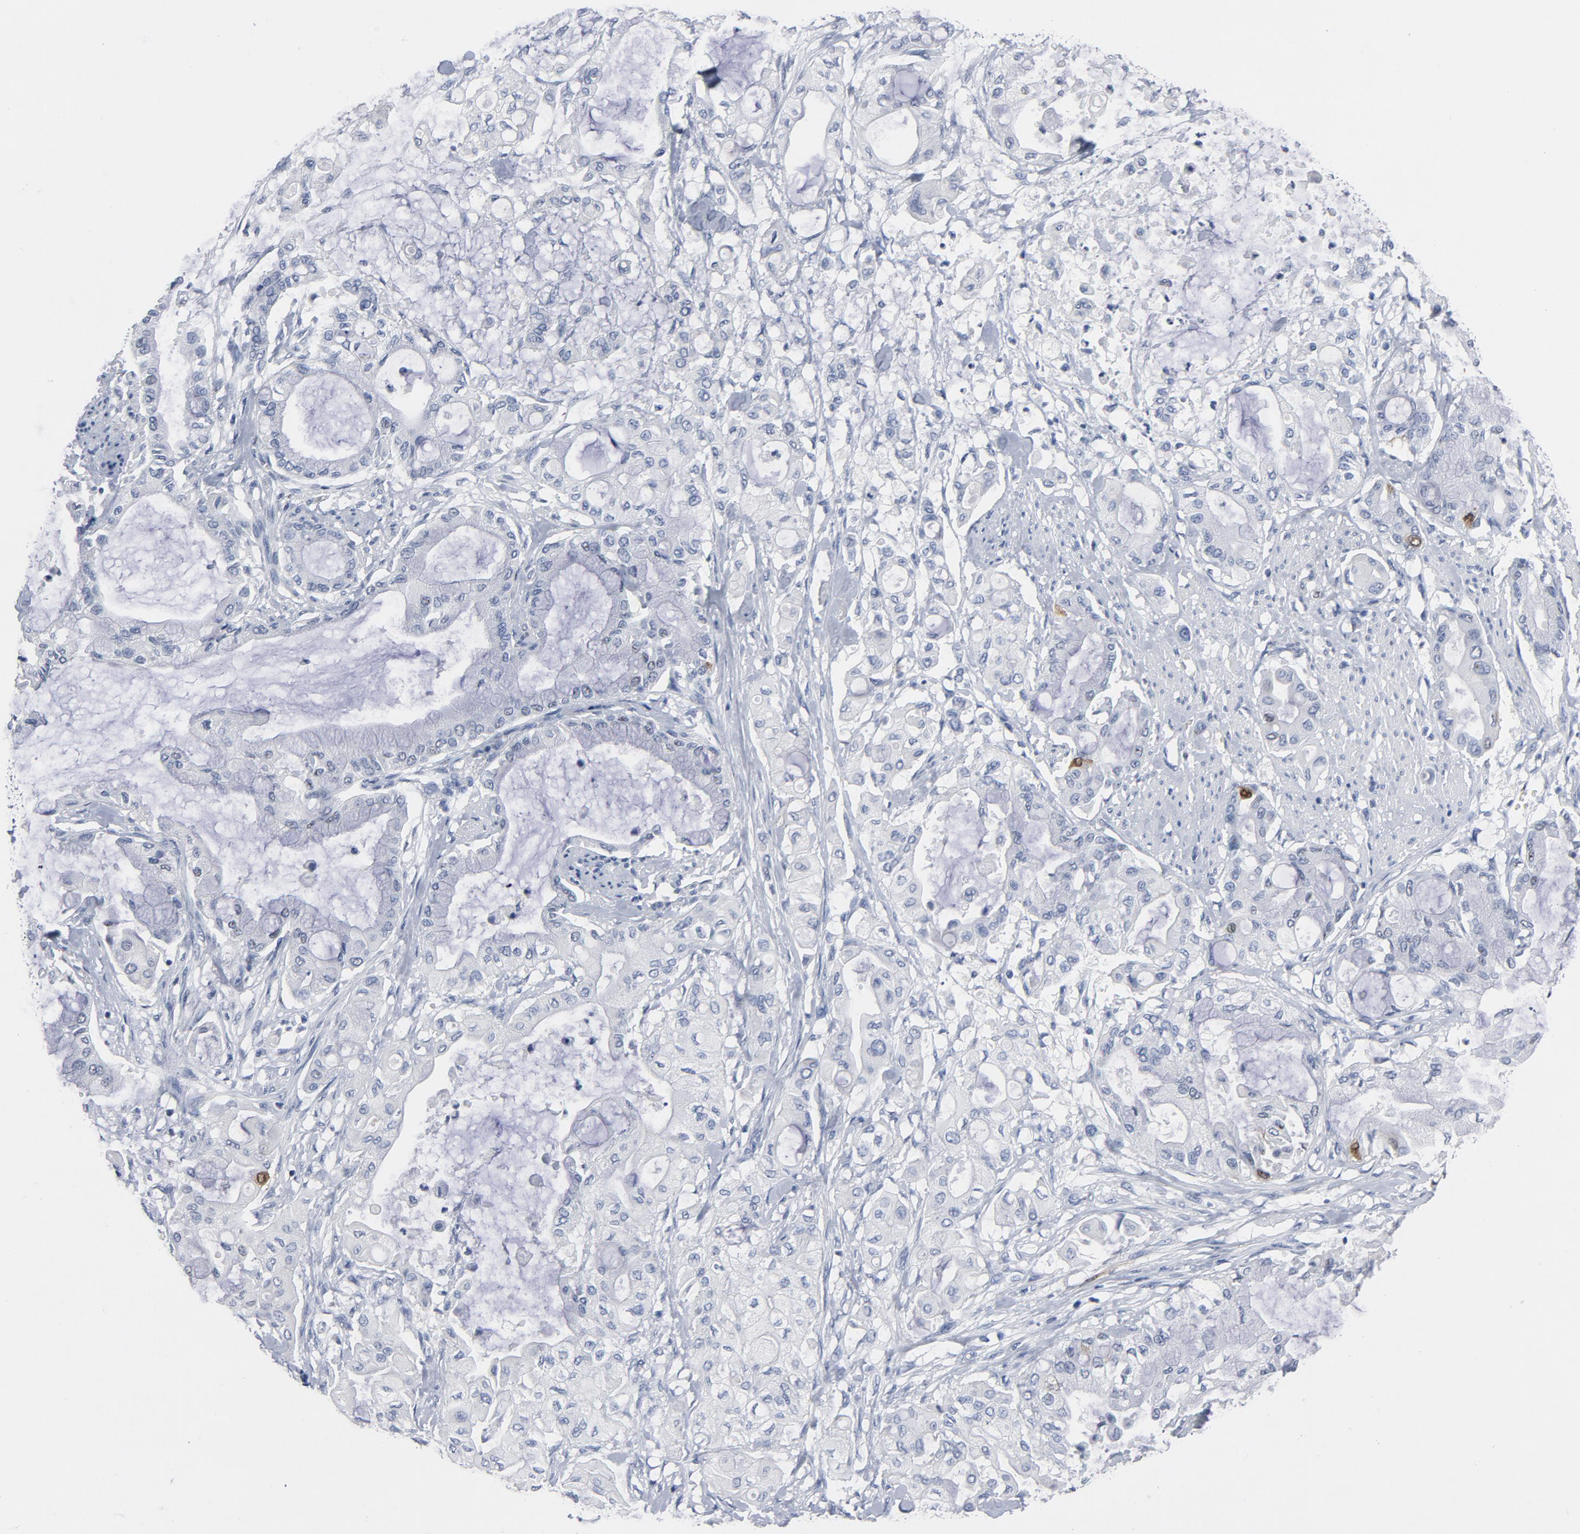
{"staining": {"intensity": "weak", "quantity": "<25%", "location": "cytoplasmic/membranous,nuclear"}, "tissue": "pancreatic cancer", "cell_type": "Tumor cells", "image_type": "cancer", "snomed": [{"axis": "morphology", "description": "Adenocarcinoma, NOS"}, {"axis": "morphology", "description": "Adenocarcinoma, metastatic, NOS"}, {"axis": "topography", "description": "Lymph node"}, {"axis": "topography", "description": "Pancreas"}, {"axis": "topography", "description": "Duodenum"}], "caption": "Tumor cells show no significant positivity in pancreatic cancer.", "gene": "CDC20", "patient": {"sex": "female", "age": 64}}